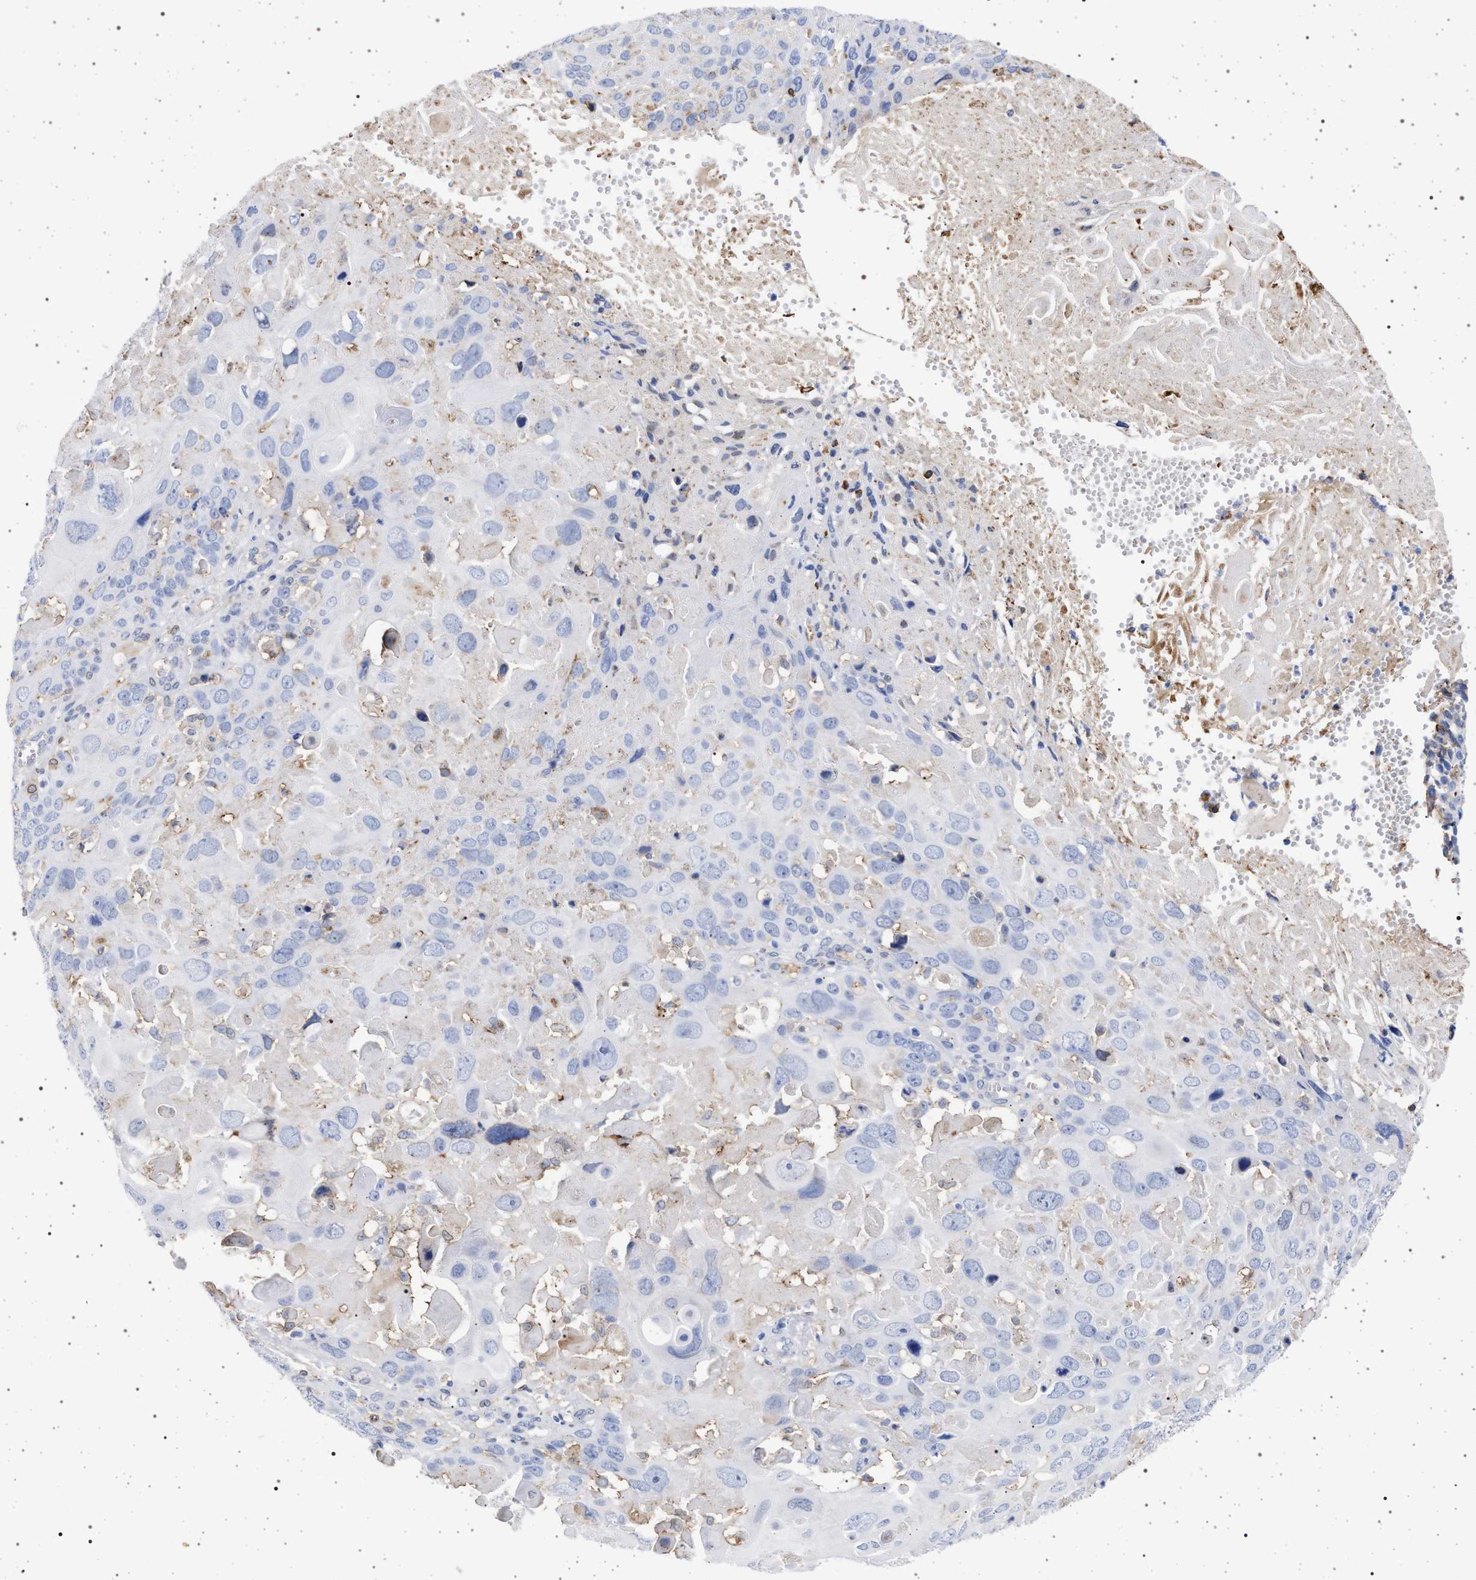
{"staining": {"intensity": "negative", "quantity": "none", "location": "none"}, "tissue": "cervical cancer", "cell_type": "Tumor cells", "image_type": "cancer", "snomed": [{"axis": "morphology", "description": "Squamous cell carcinoma, NOS"}, {"axis": "topography", "description": "Cervix"}], "caption": "Immunohistochemical staining of cervical cancer (squamous cell carcinoma) displays no significant expression in tumor cells.", "gene": "PLG", "patient": {"sex": "female", "age": 74}}